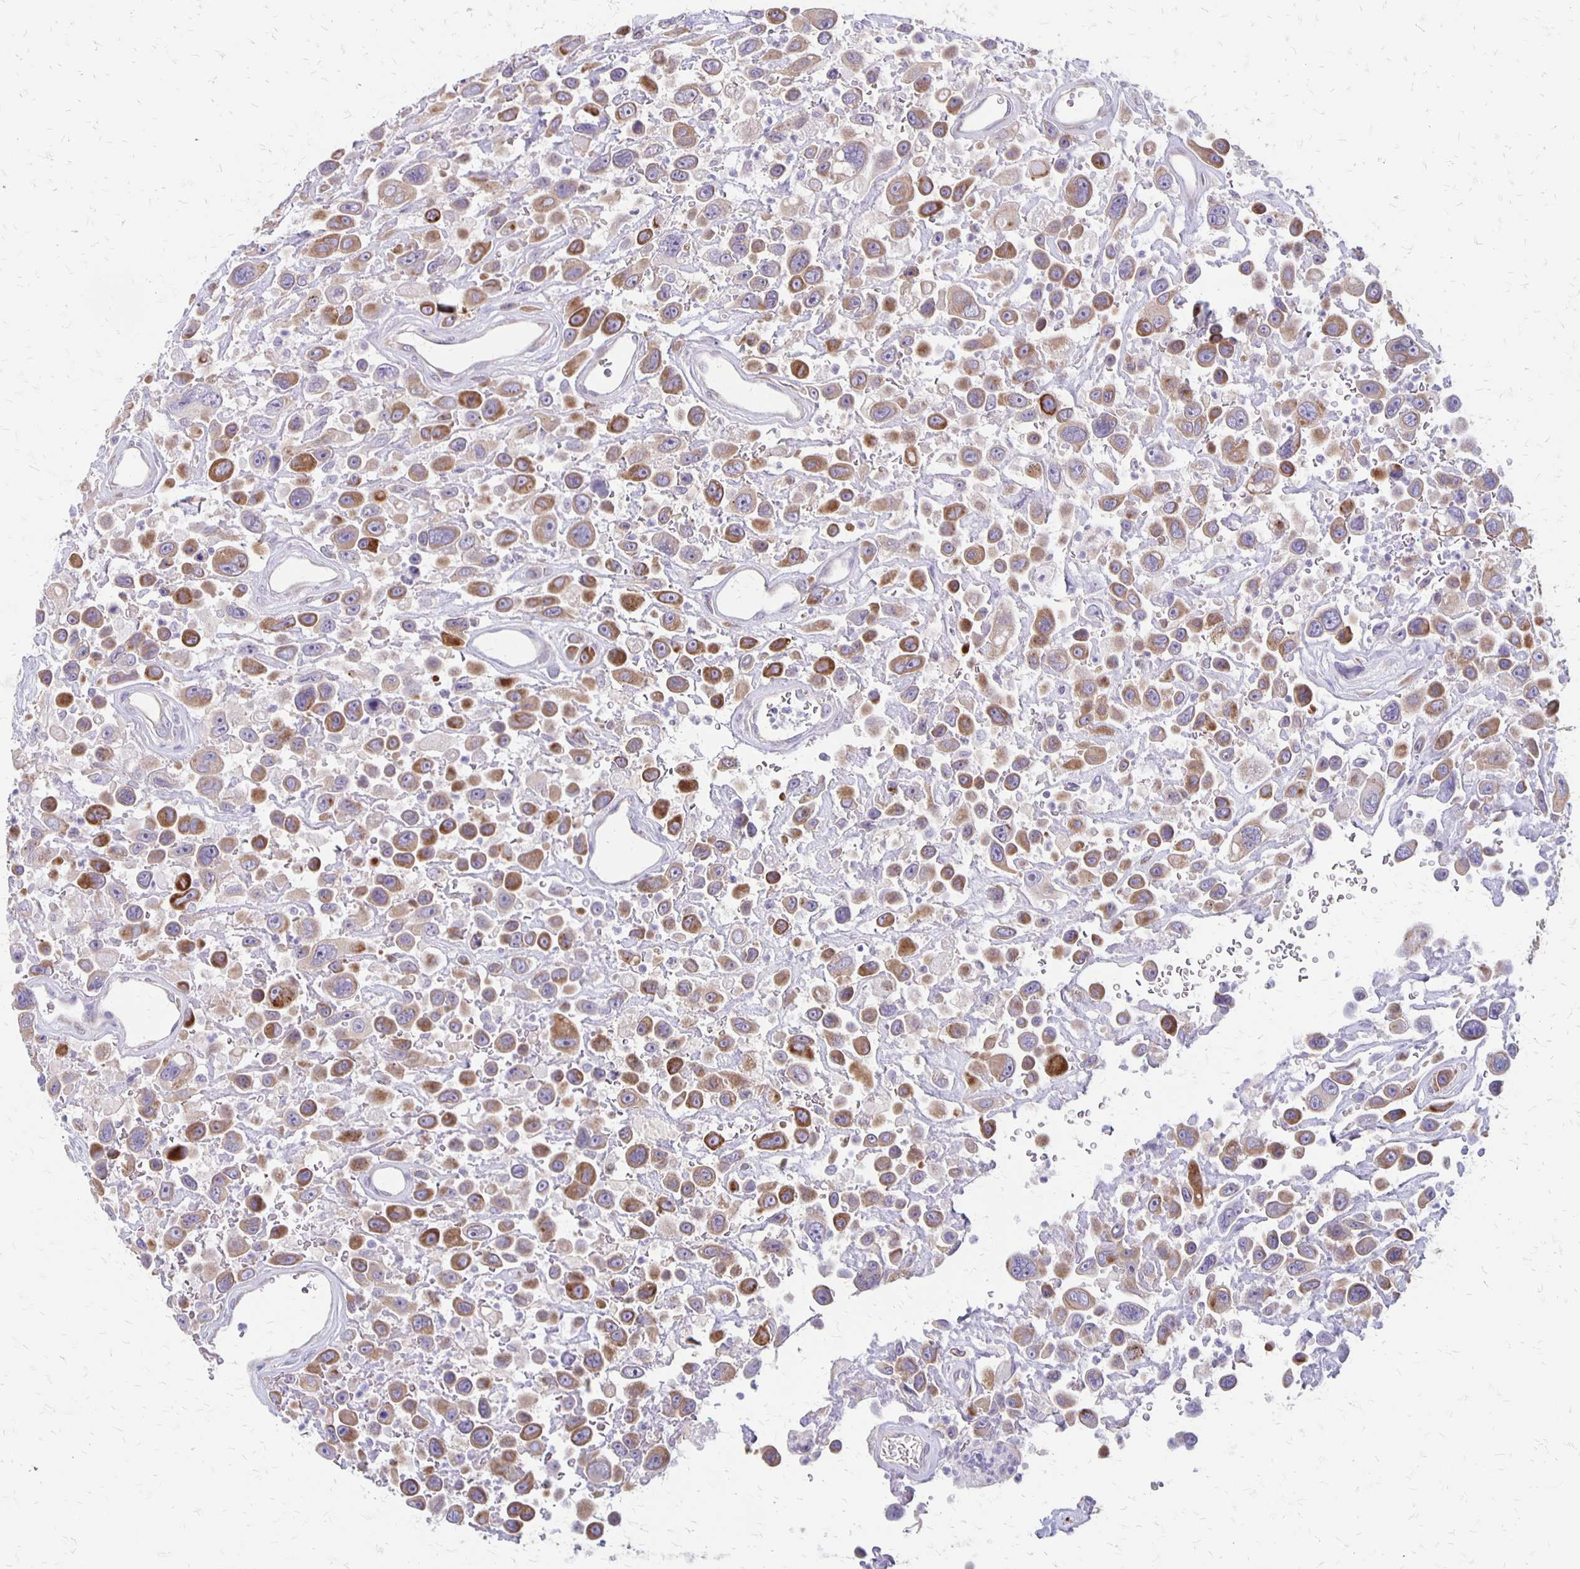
{"staining": {"intensity": "moderate", "quantity": ">75%", "location": "cytoplasmic/membranous"}, "tissue": "urothelial cancer", "cell_type": "Tumor cells", "image_type": "cancer", "snomed": [{"axis": "morphology", "description": "Urothelial carcinoma, High grade"}, {"axis": "topography", "description": "Urinary bladder"}], "caption": "Approximately >75% of tumor cells in human urothelial carcinoma (high-grade) reveal moderate cytoplasmic/membranous protein expression as visualized by brown immunohistochemical staining.", "gene": "HOMER1", "patient": {"sex": "male", "age": 53}}